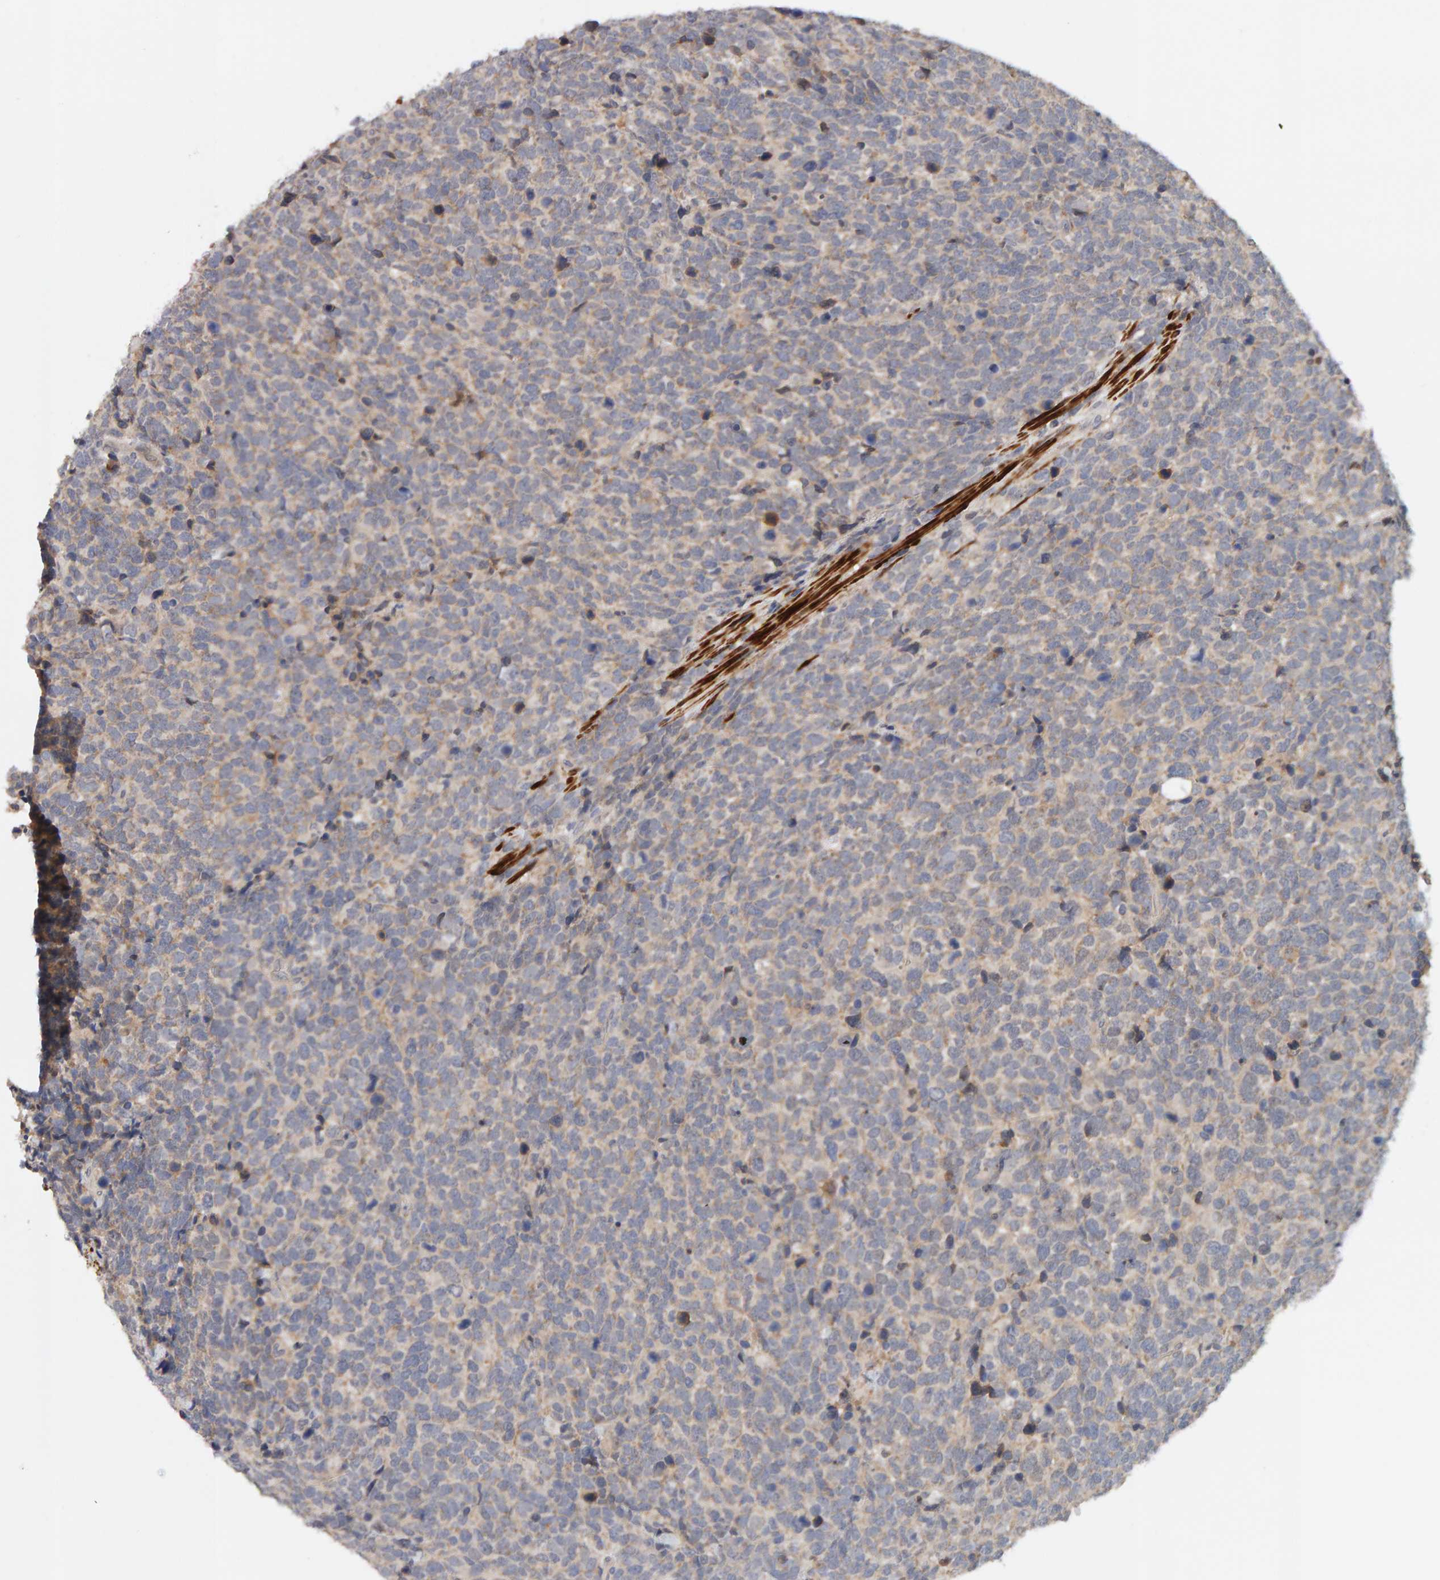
{"staining": {"intensity": "weak", "quantity": ">75%", "location": "cytoplasmic/membranous"}, "tissue": "urothelial cancer", "cell_type": "Tumor cells", "image_type": "cancer", "snomed": [{"axis": "morphology", "description": "Urothelial carcinoma, High grade"}, {"axis": "topography", "description": "Urinary bladder"}], "caption": "Immunohistochemistry image of neoplastic tissue: high-grade urothelial carcinoma stained using immunohistochemistry (IHC) exhibits low levels of weak protein expression localized specifically in the cytoplasmic/membranous of tumor cells, appearing as a cytoplasmic/membranous brown color.", "gene": "NUDCD1", "patient": {"sex": "female", "age": 82}}